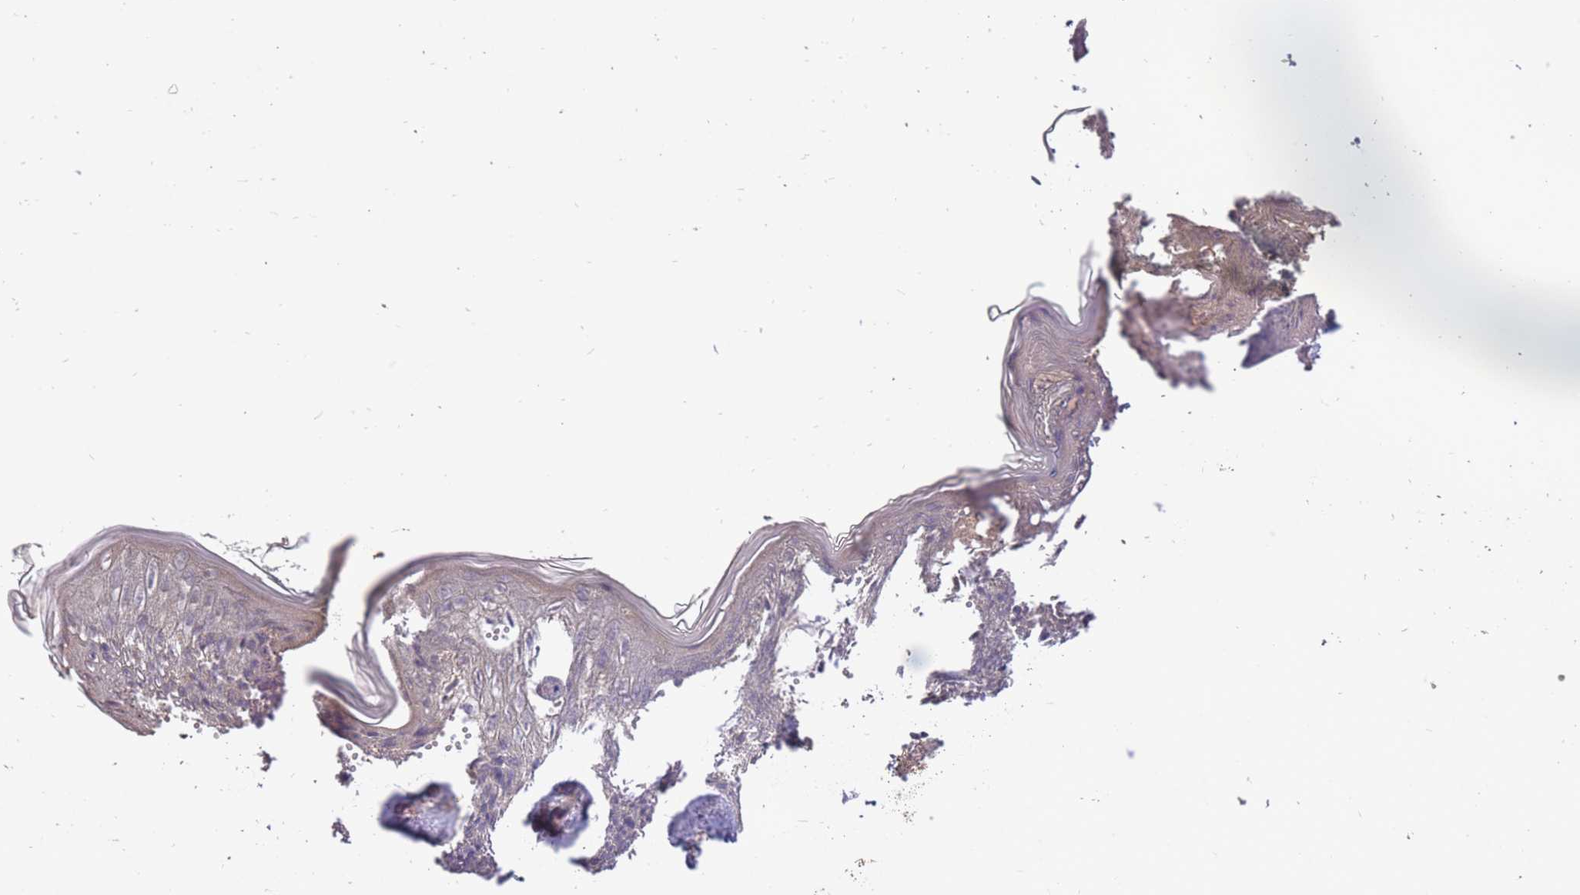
{"staining": {"intensity": "weak", "quantity": "<25%", "location": "cytoplasmic/membranous"}, "tissue": "skin", "cell_type": "Fibroblasts", "image_type": "normal", "snomed": [{"axis": "morphology", "description": "Normal tissue, NOS"}, {"axis": "topography", "description": "Skin"}], "caption": "DAB immunohistochemical staining of unremarkable human skin demonstrates no significant staining in fibroblasts.", "gene": "SMC6", "patient": {"sex": "female", "age": 34}}